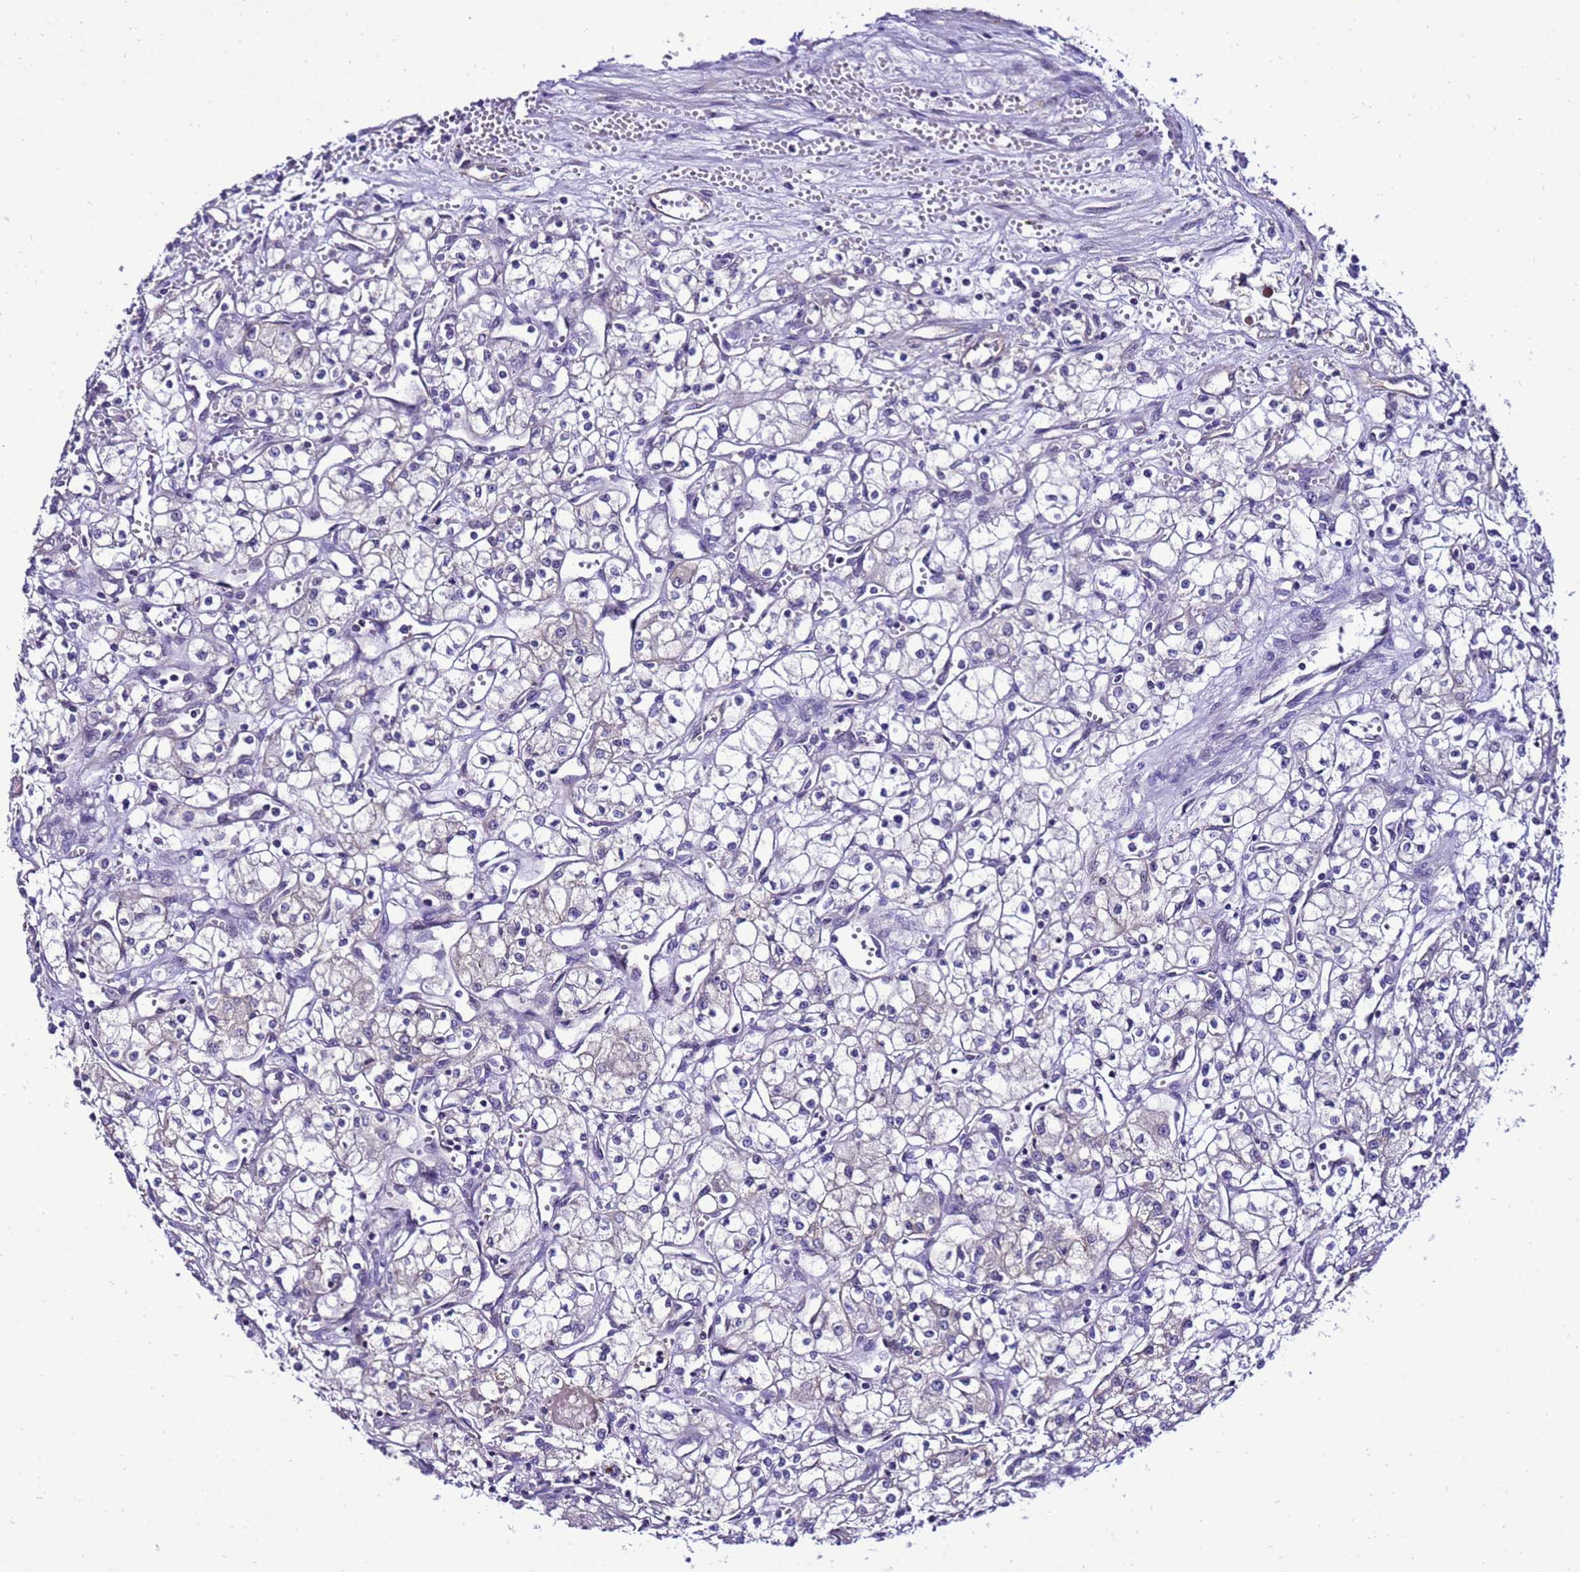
{"staining": {"intensity": "negative", "quantity": "none", "location": "none"}, "tissue": "renal cancer", "cell_type": "Tumor cells", "image_type": "cancer", "snomed": [{"axis": "morphology", "description": "Adenocarcinoma, NOS"}, {"axis": "topography", "description": "Kidney"}], "caption": "An immunohistochemistry histopathology image of renal adenocarcinoma is shown. There is no staining in tumor cells of renal adenocarcinoma.", "gene": "C19orf47", "patient": {"sex": "male", "age": 59}}